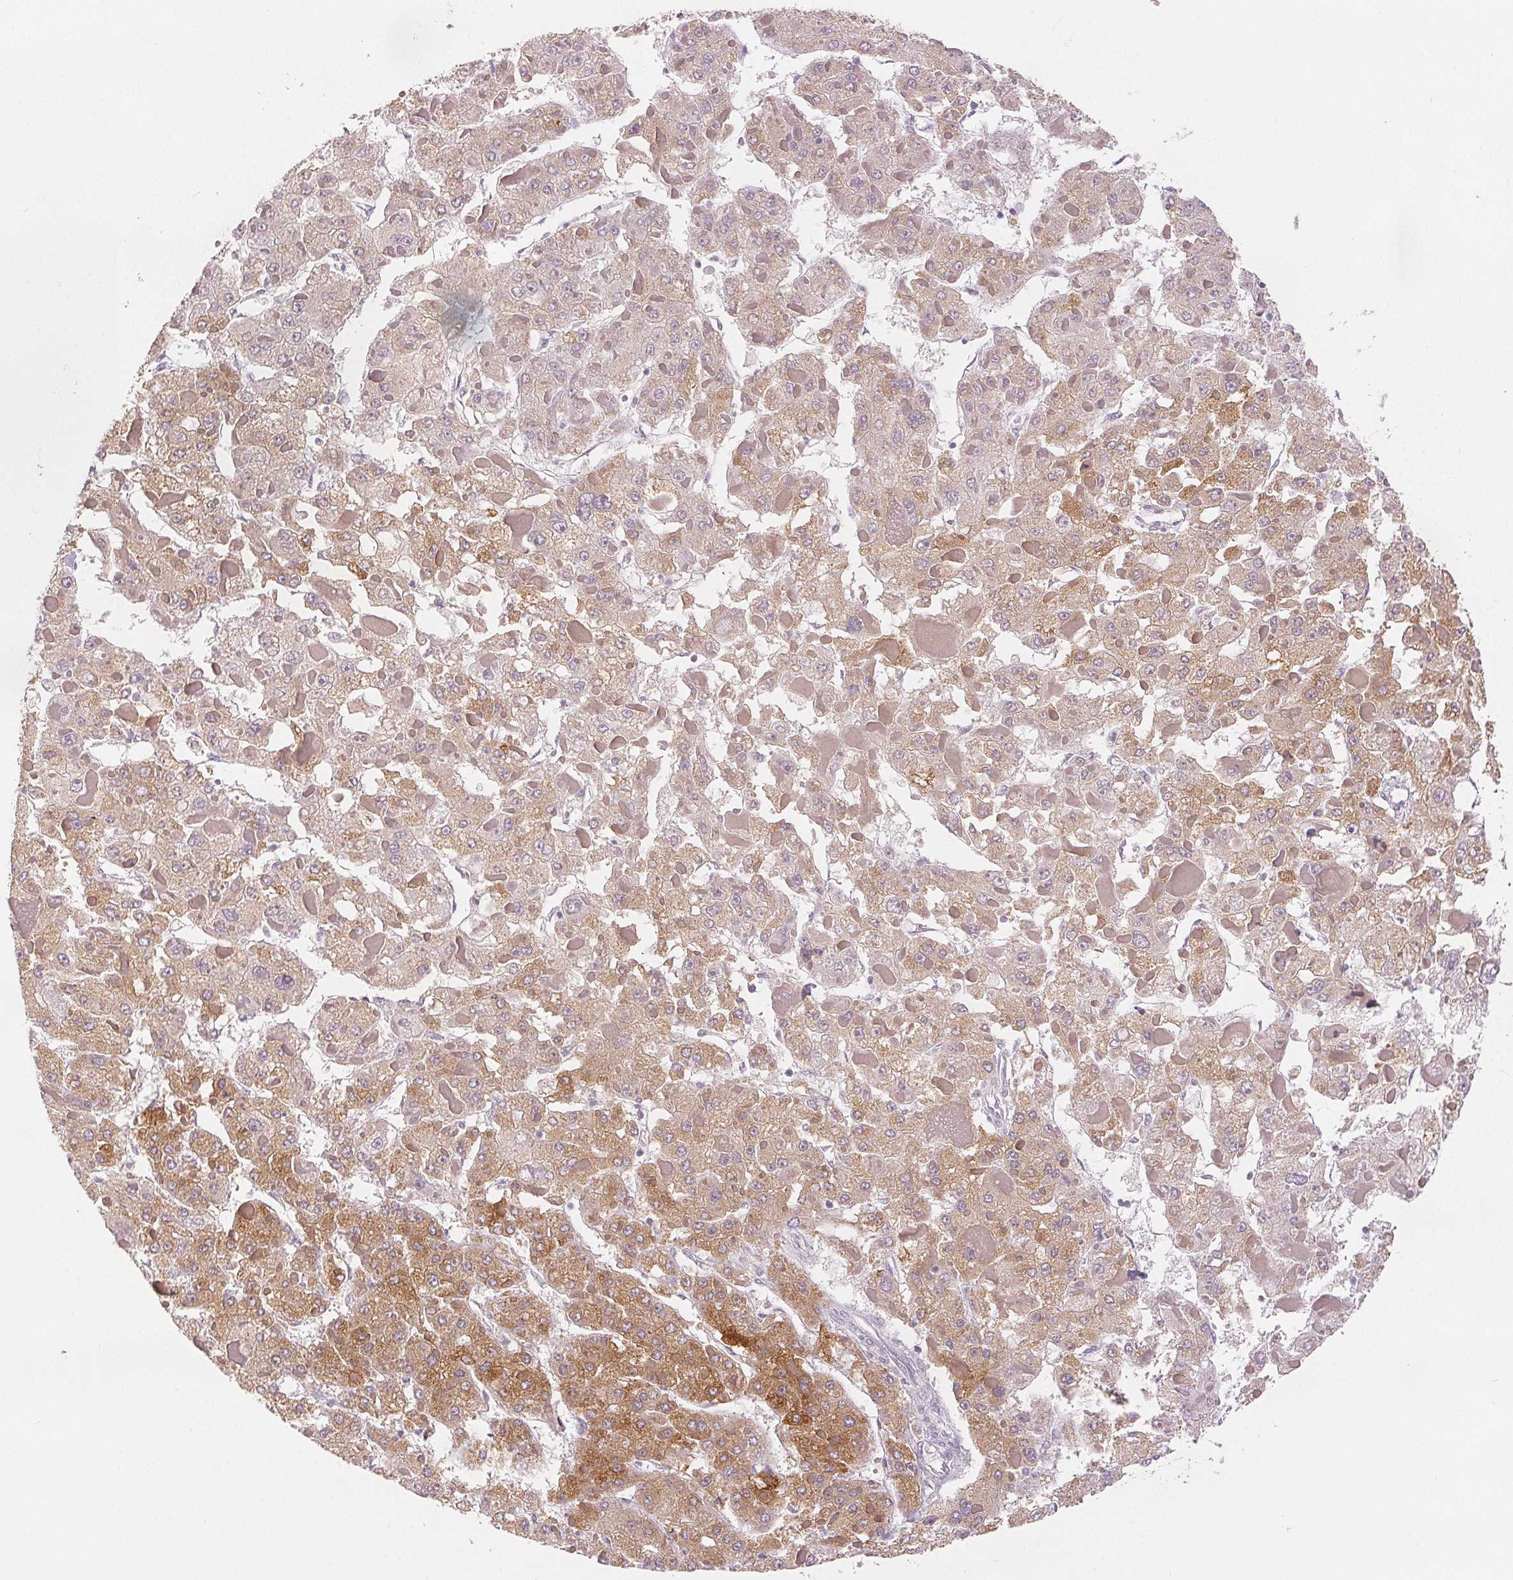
{"staining": {"intensity": "moderate", "quantity": "25%-75%", "location": "cytoplasmic/membranous"}, "tissue": "liver cancer", "cell_type": "Tumor cells", "image_type": "cancer", "snomed": [{"axis": "morphology", "description": "Carcinoma, Hepatocellular, NOS"}, {"axis": "topography", "description": "Liver"}], "caption": "This is a micrograph of IHC staining of liver cancer (hepatocellular carcinoma), which shows moderate positivity in the cytoplasmic/membranous of tumor cells.", "gene": "SLC27A5", "patient": {"sex": "female", "age": 73}}